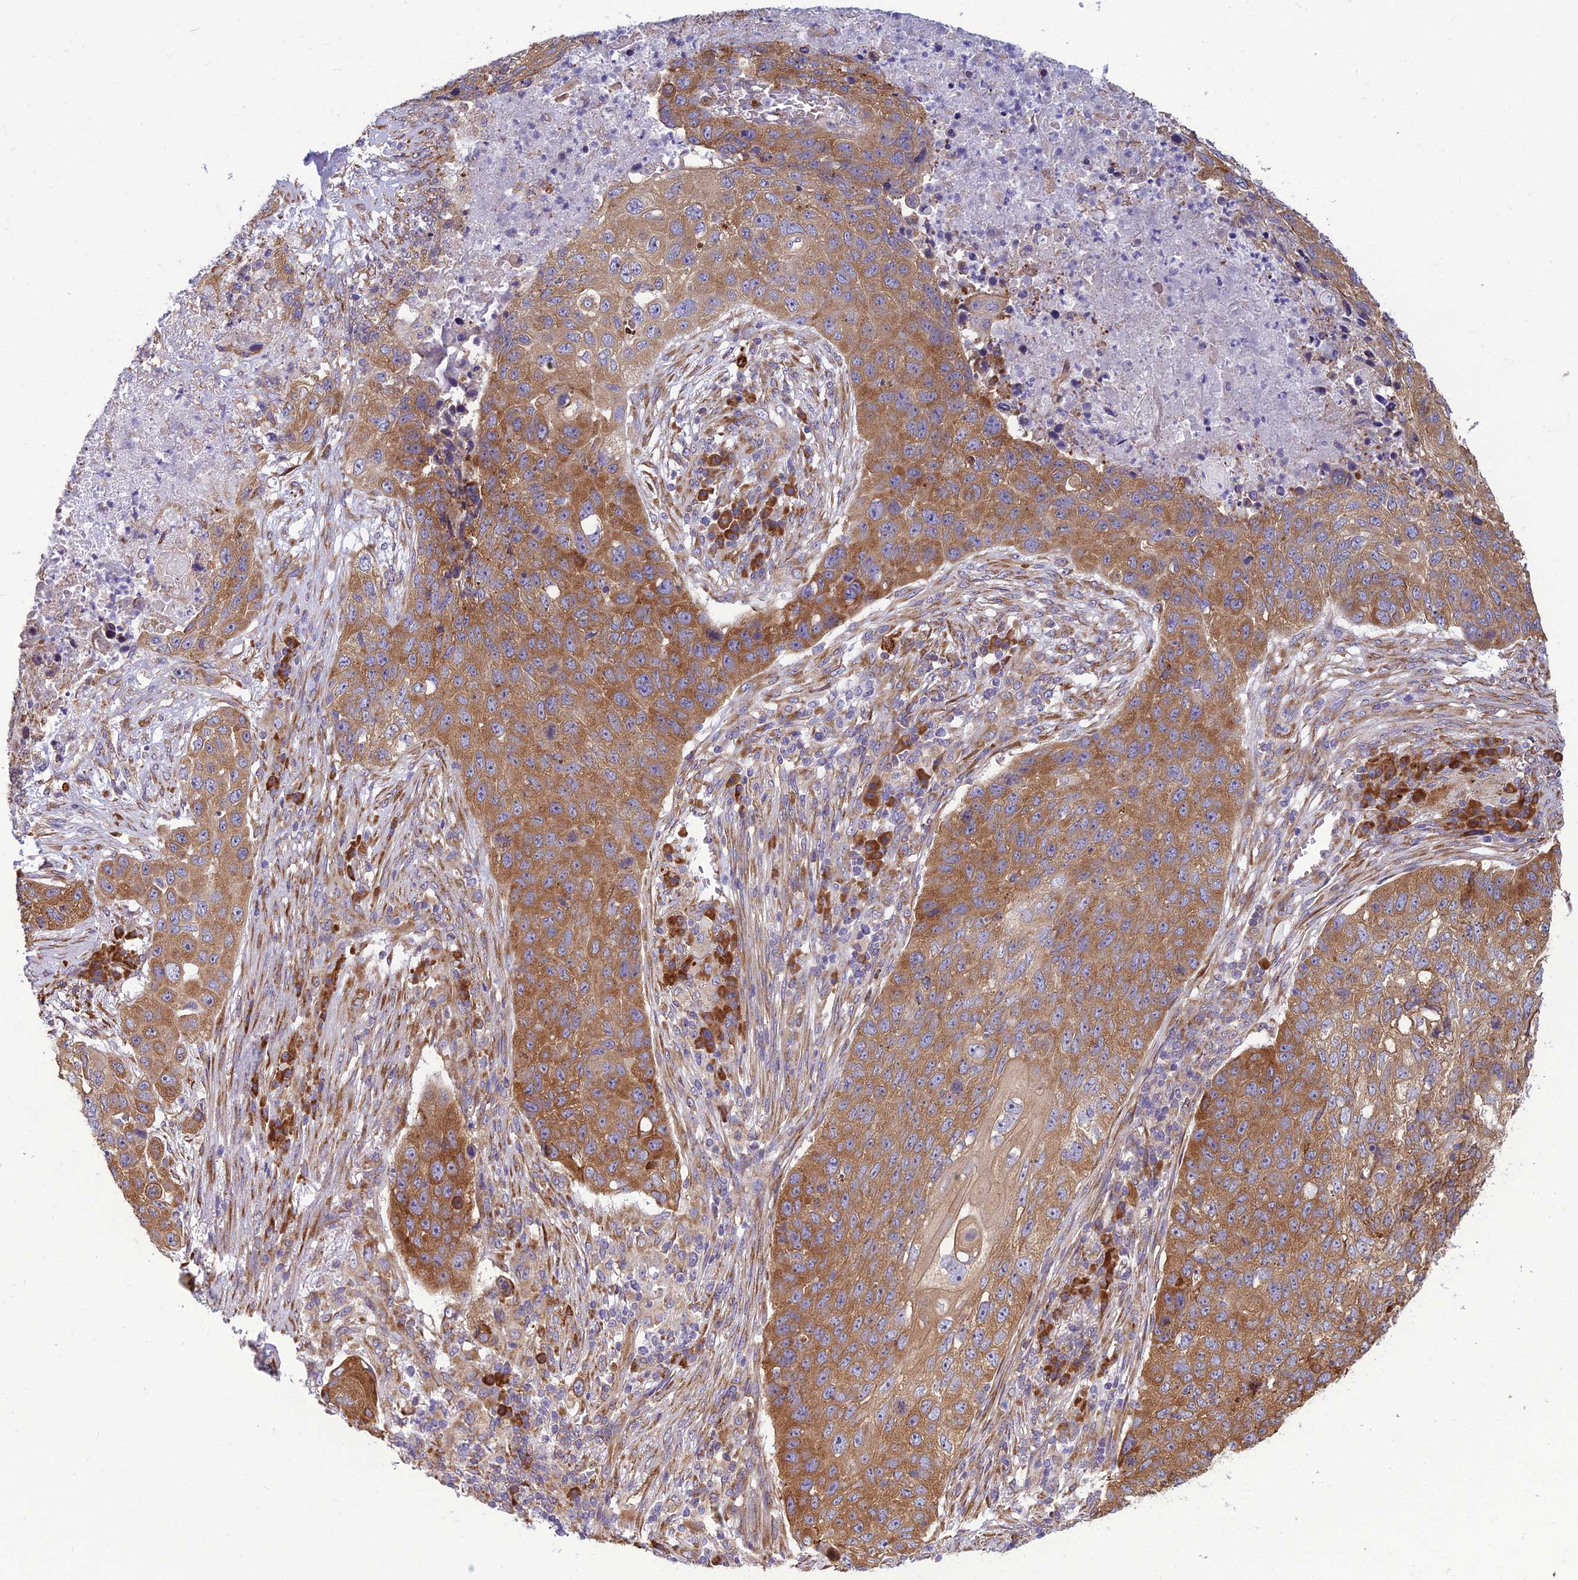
{"staining": {"intensity": "moderate", "quantity": ">75%", "location": "cytoplasmic/membranous"}, "tissue": "lung cancer", "cell_type": "Tumor cells", "image_type": "cancer", "snomed": [{"axis": "morphology", "description": "Squamous cell carcinoma, NOS"}, {"axis": "topography", "description": "Lung"}], "caption": "Moderate cytoplasmic/membranous expression is seen in approximately >75% of tumor cells in squamous cell carcinoma (lung).", "gene": "RPL17-C18orf32", "patient": {"sex": "female", "age": 63}}